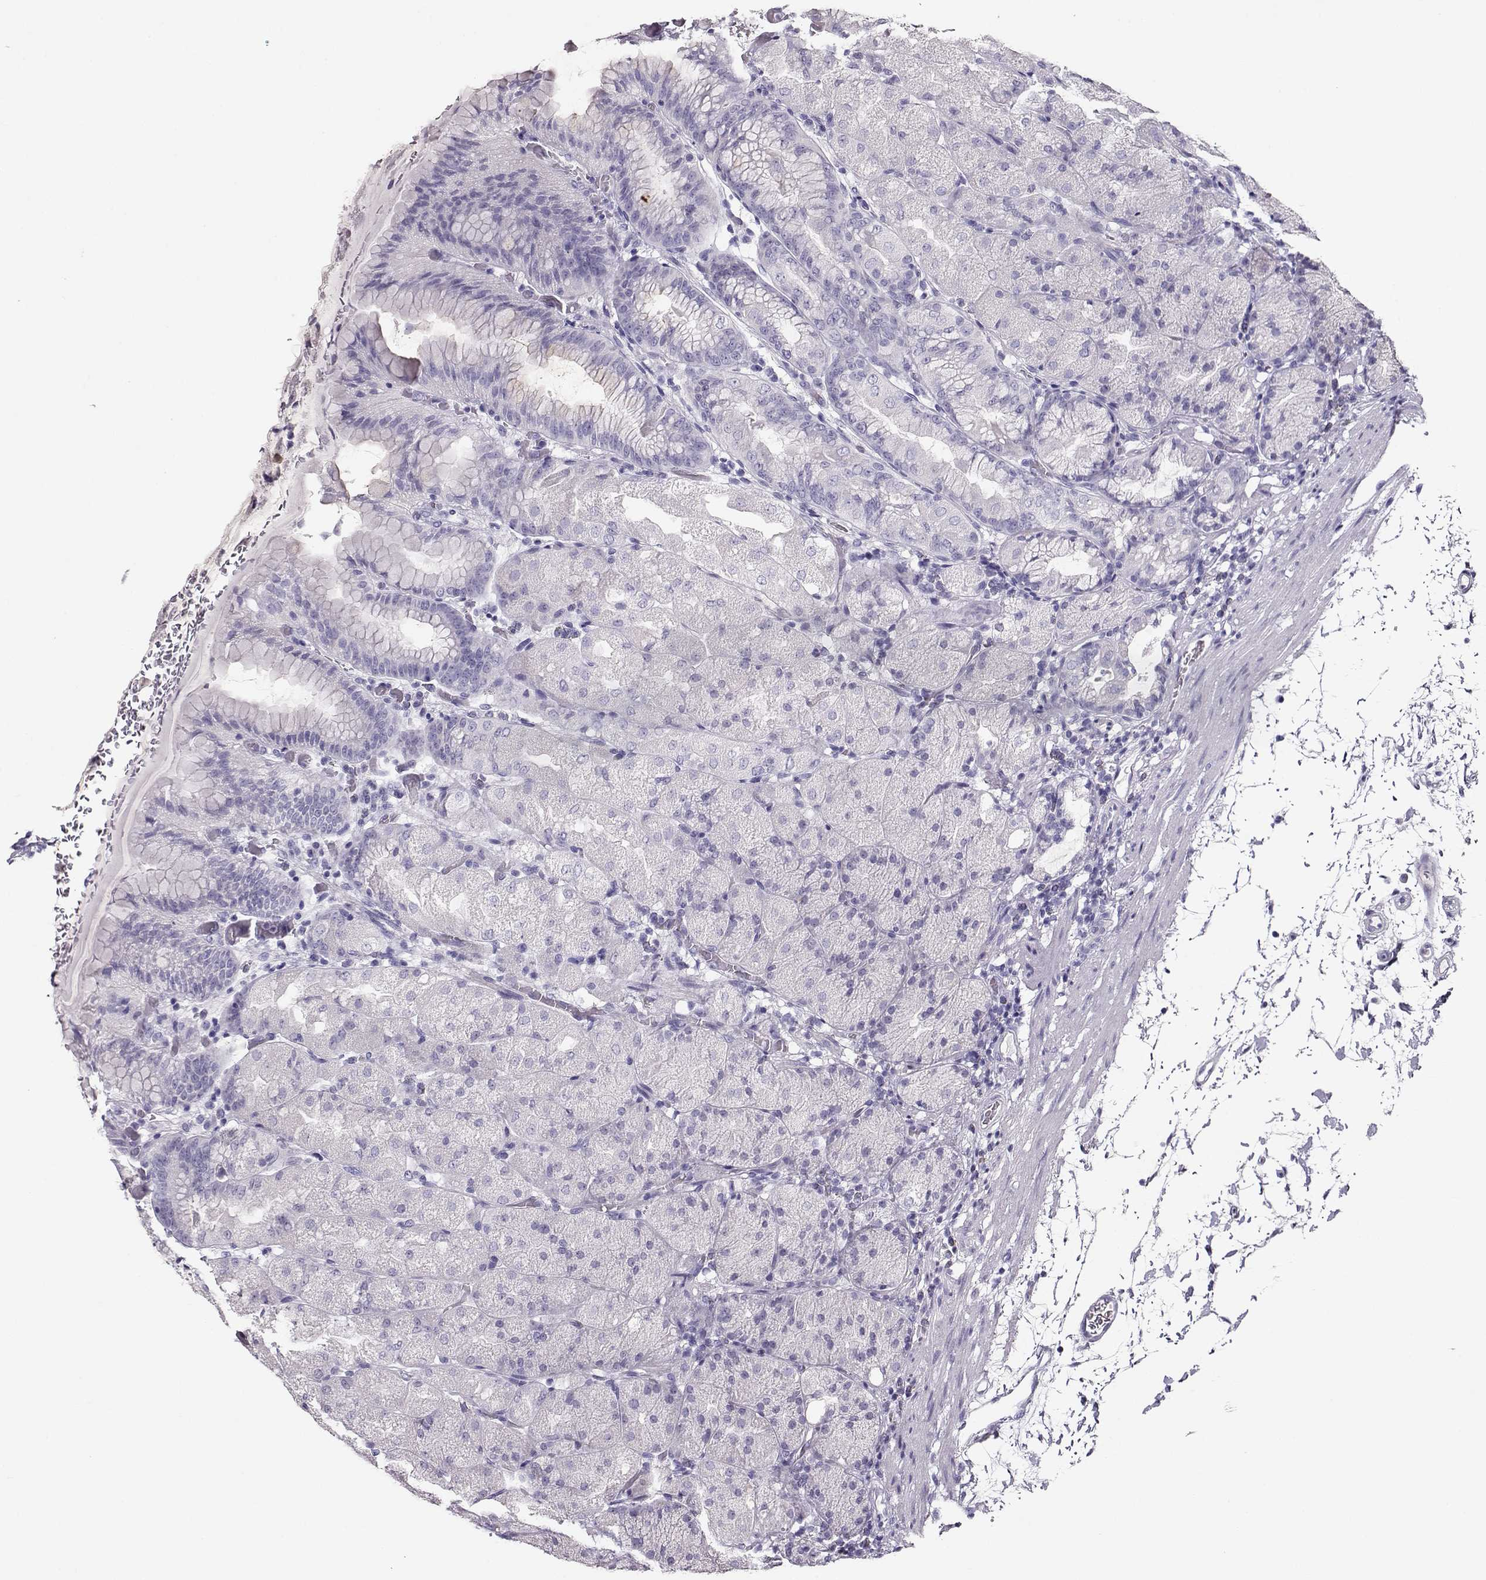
{"staining": {"intensity": "negative", "quantity": "none", "location": "none"}, "tissue": "stomach", "cell_type": "Glandular cells", "image_type": "normal", "snomed": [{"axis": "morphology", "description": "Normal tissue, NOS"}, {"axis": "topography", "description": "Stomach, upper"}, {"axis": "topography", "description": "Stomach"}, {"axis": "topography", "description": "Stomach, lower"}], "caption": "IHC of normal human stomach exhibits no expression in glandular cells. Nuclei are stained in blue.", "gene": "ACTN2", "patient": {"sex": "male", "age": 62}}